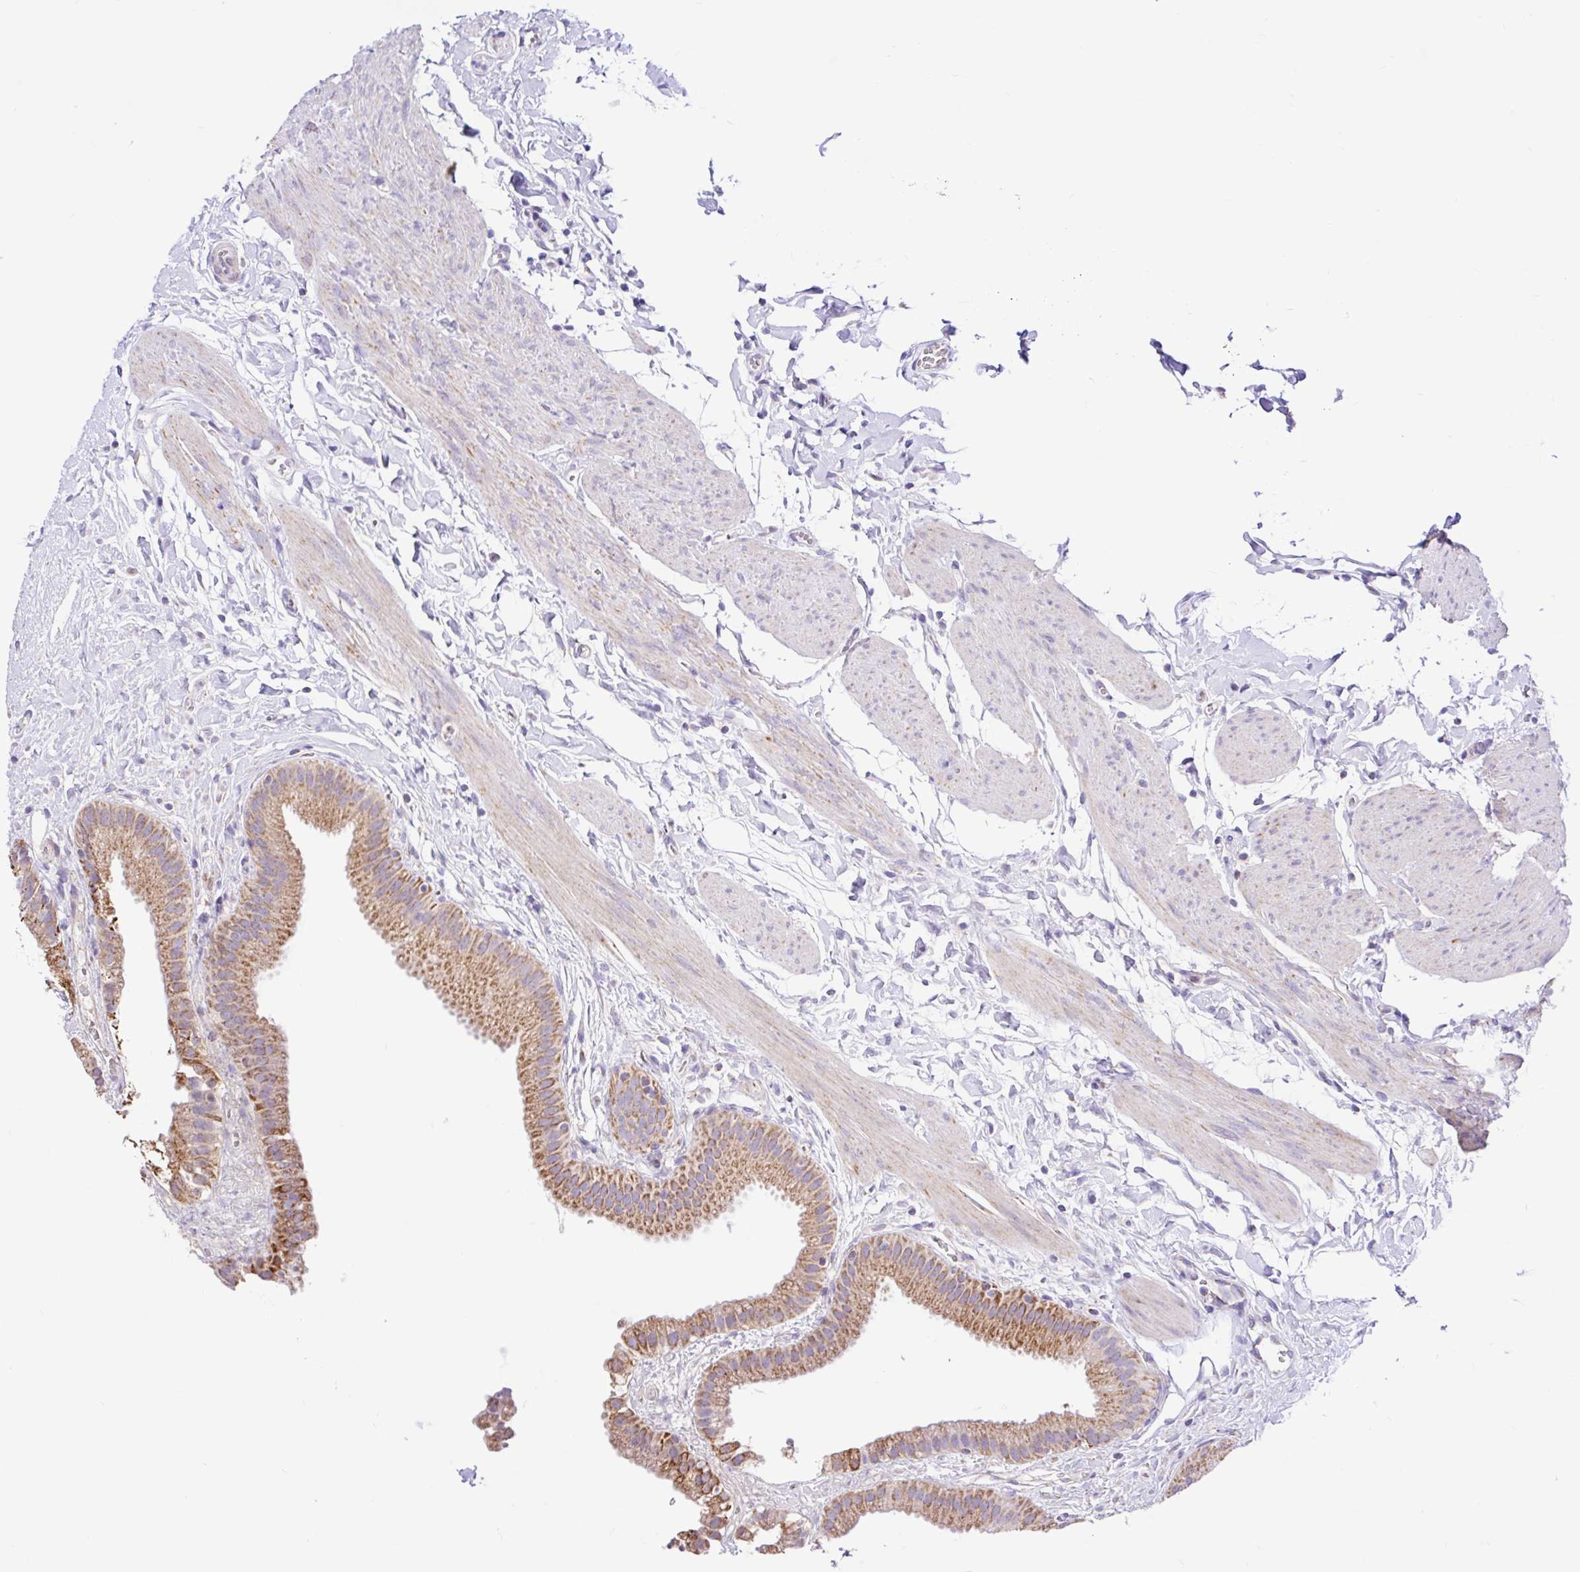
{"staining": {"intensity": "moderate", "quantity": ">75%", "location": "cytoplasmic/membranous"}, "tissue": "gallbladder", "cell_type": "Glandular cells", "image_type": "normal", "snomed": [{"axis": "morphology", "description": "Normal tissue, NOS"}, {"axis": "topography", "description": "Gallbladder"}], "caption": "Gallbladder stained for a protein (brown) displays moderate cytoplasmic/membranous positive expression in approximately >75% of glandular cells.", "gene": "NDUFS2", "patient": {"sex": "female", "age": 63}}